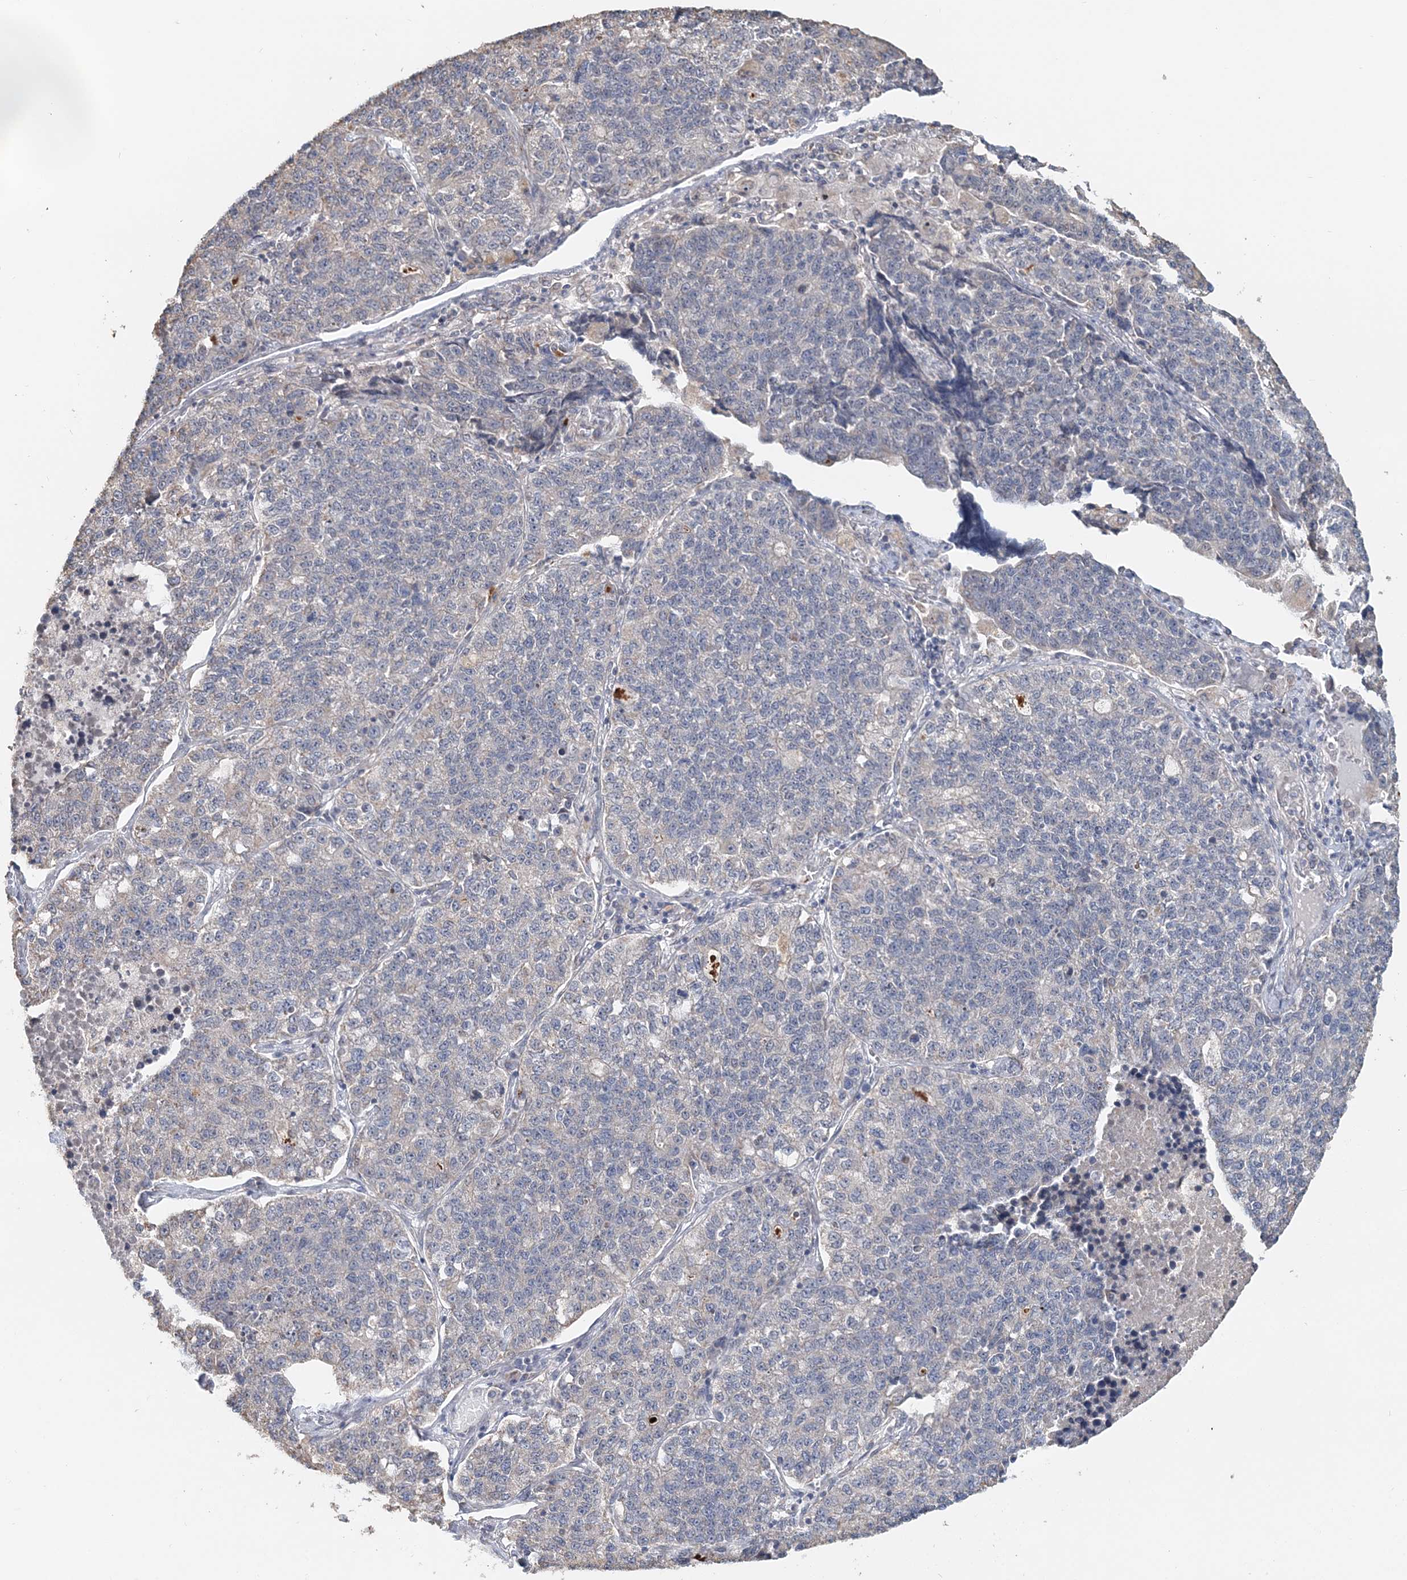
{"staining": {"intensity": "negative", "quantity": "none", "location": "none"}, "tissue": "lung cancer", "cell_type": "Tumor cells", "image_type": "cancer", "snomed": [{"axis": "morphology", "description": "Adenocarcinoma, NOS"}, {"axis": "topography", "description": "Lung"}], "caption": "The IHC image has no significant positivity in tumor cells of lung adenocarcinoma tissue. The staining is performed using DAB brown chromogen with nuclei counter-stained in using hematoxylin.", "gene": "FBXO38", "patient": {"sex": "male", "age": 49}}